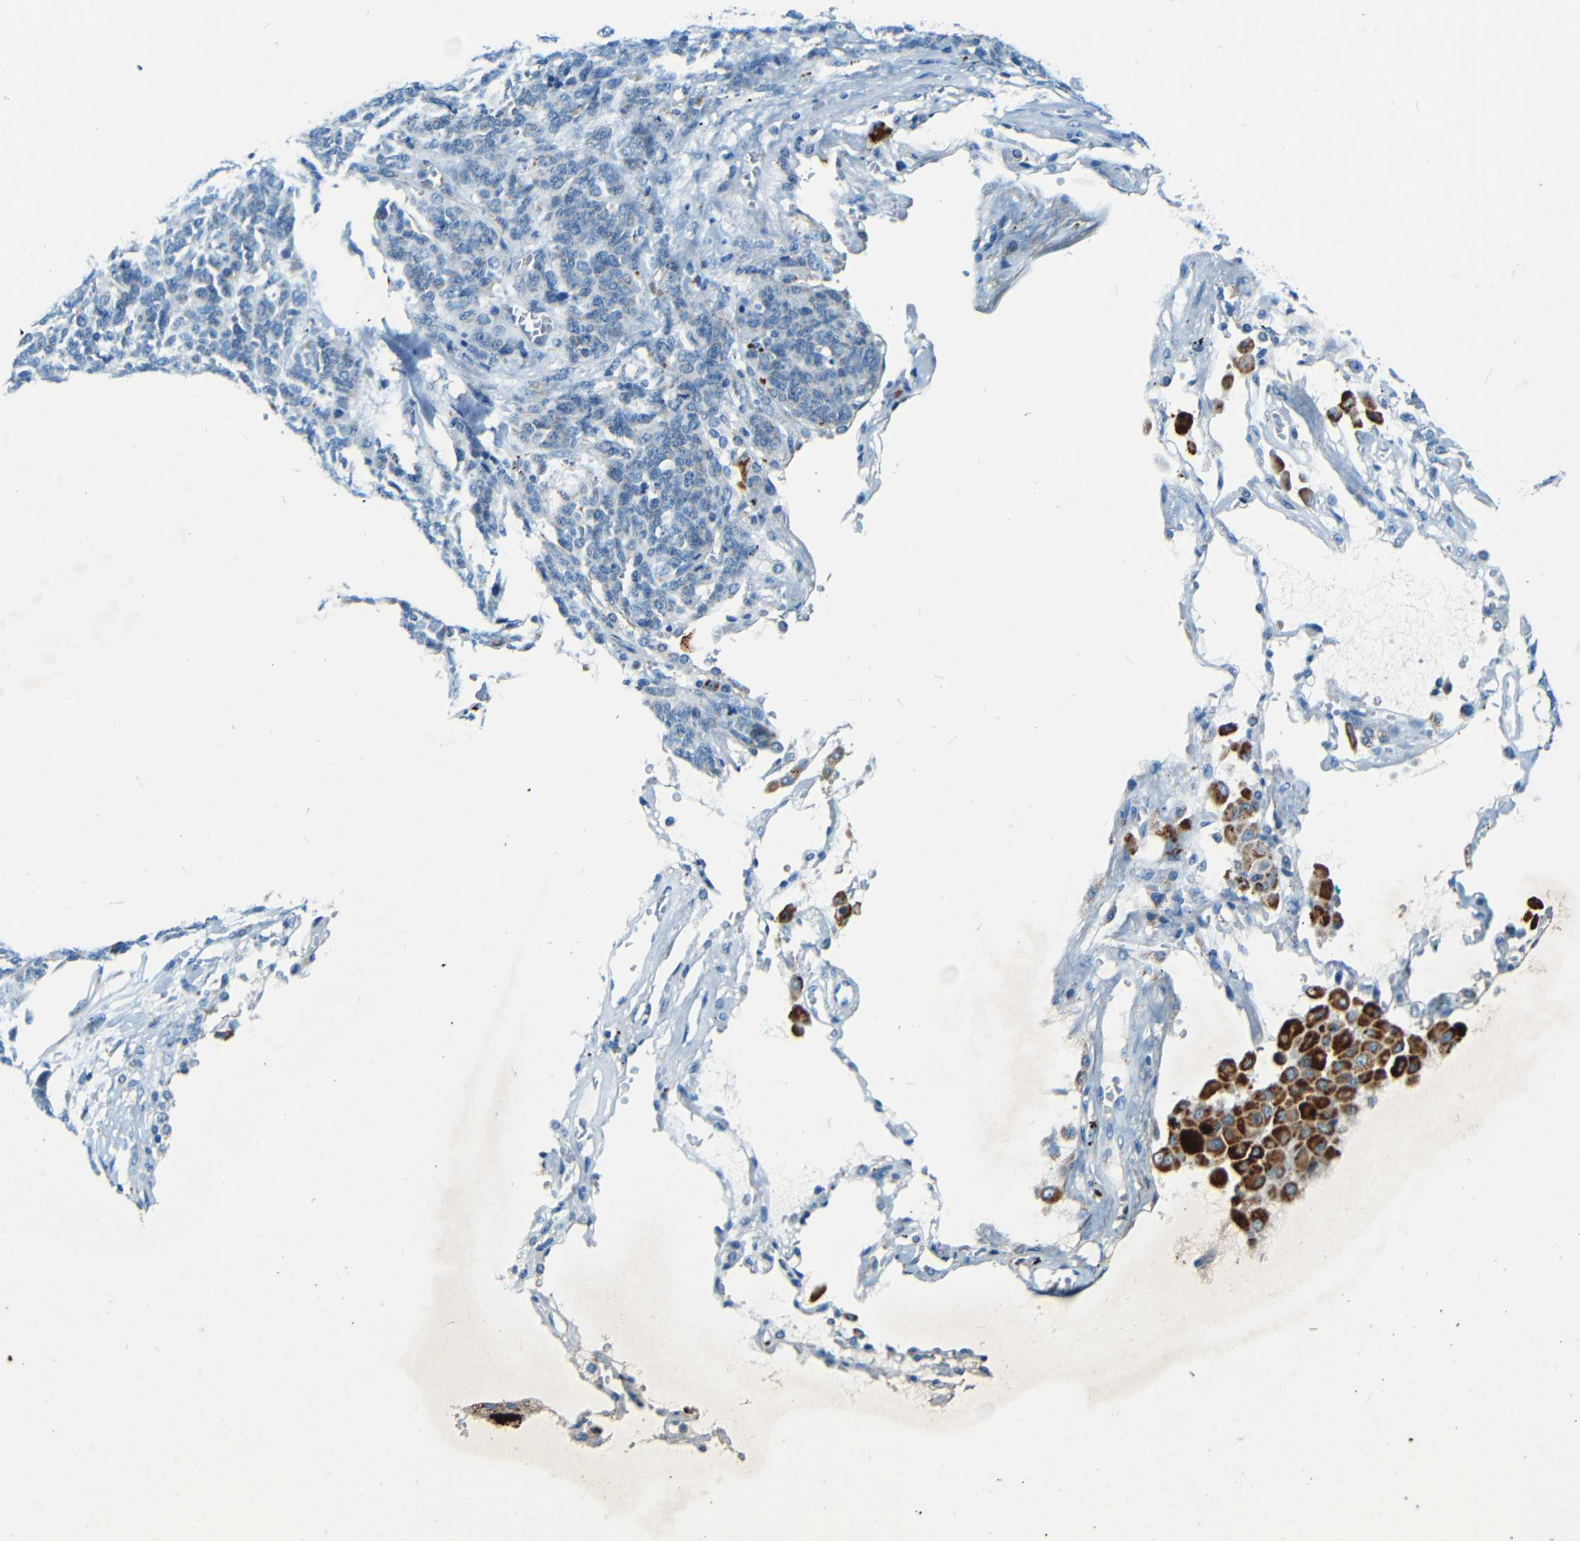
{"staining": {"intensity": "weak", "quantity": "<25%", "location": "cytoplasmic/membranous"}, "tissue": "lung cancer", "cell_type": "Tumor cells", "image_type": "cancer", "snomed": [{"axis": "morphology", "description": "Neoplasm, malignant, NOS"}, {"axis": "topography", "description": "Lung"}], "caption": "Histopathology image shows no protein staining in tumor cells of lung cancer tissue. (DAB immunohistochemistry visualized using brightfield microscopy, high magnification).", "gene": "WSCD2", "patient": {"sex": "female", "age": 58}}